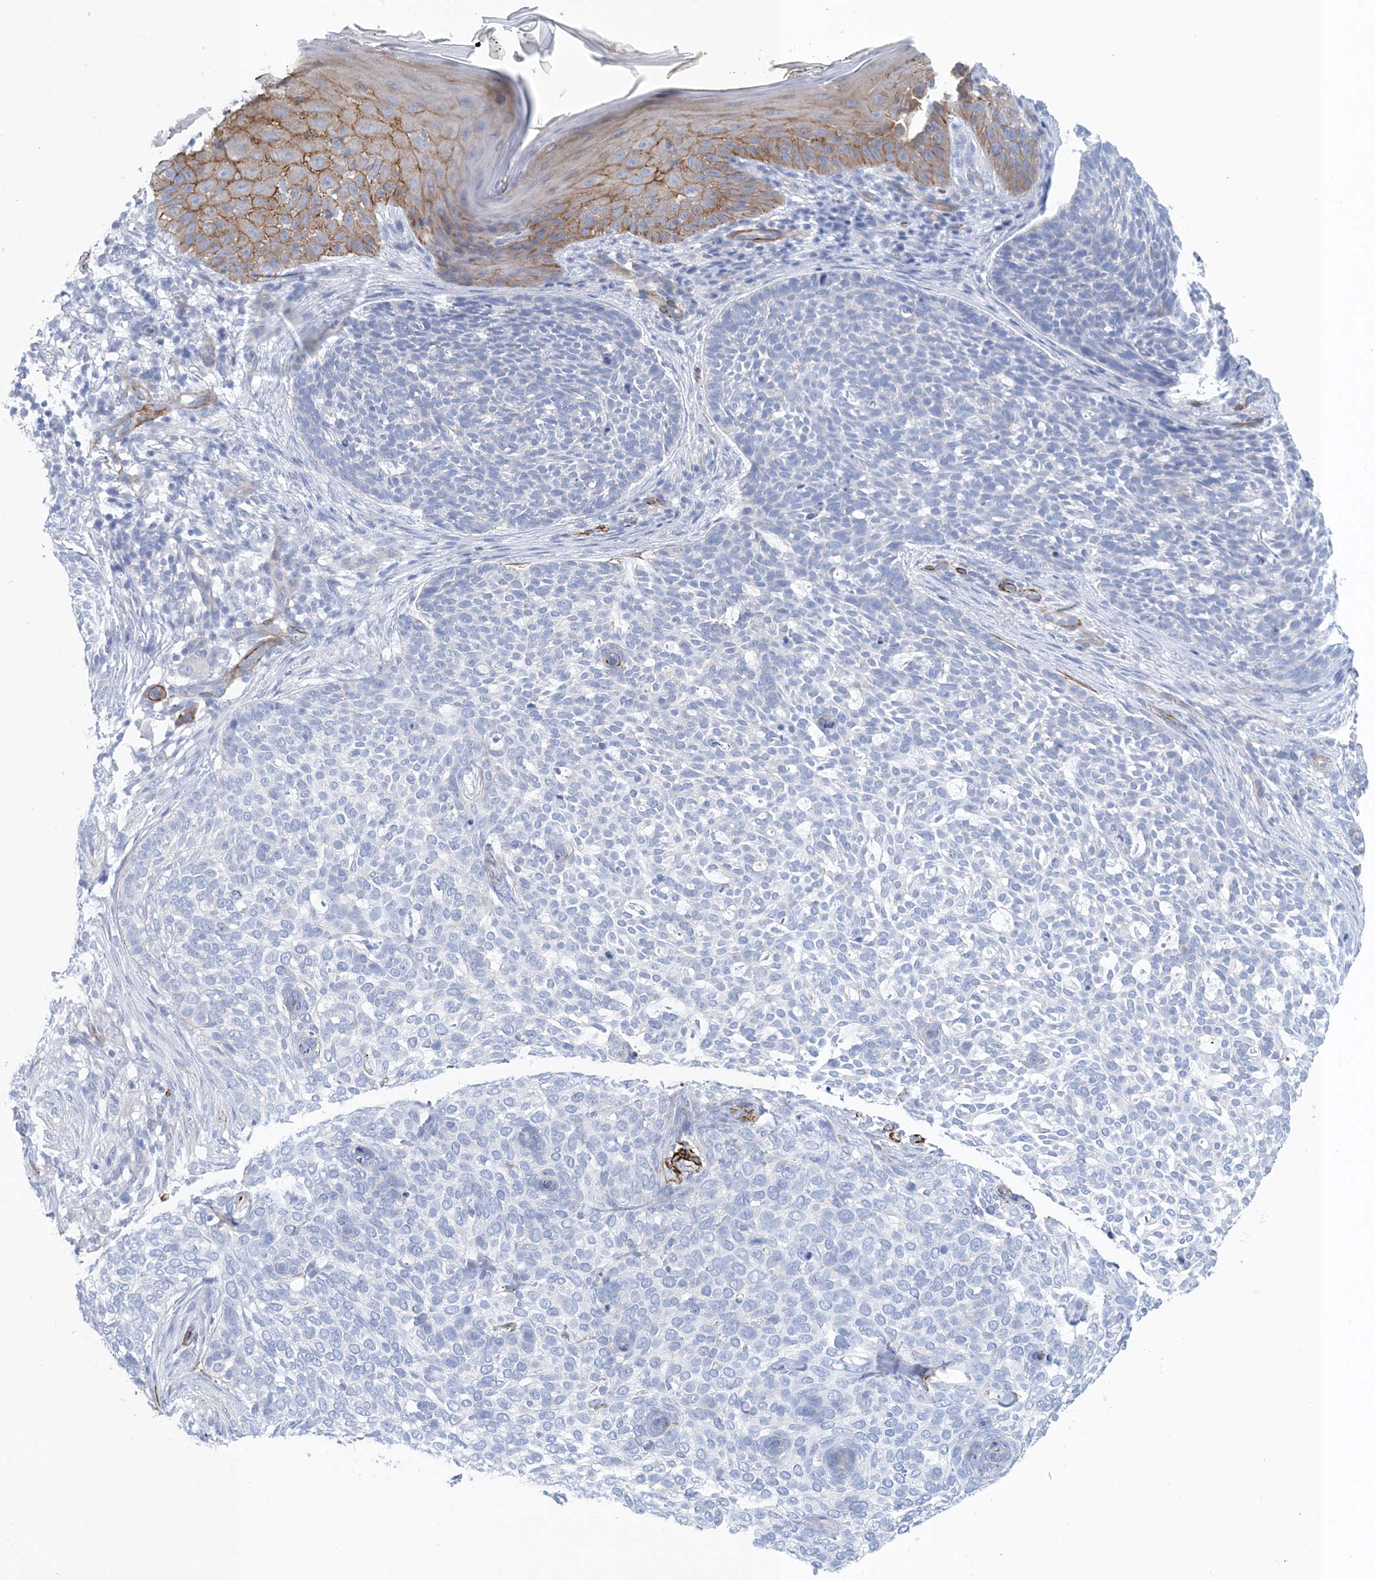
{"staining": {"intensity": "negative", "quantity": "none", "location": "none"}, "tissue": "skin cancer", "cell_type": "Tumor cells", "image_type": "cancer", "snomed": [{"axis": "morphology", "description": "Basal cell carcinoma"}, {"axis": "topography", "description": "Skin"}], "caption": "This is an IHC histopathology image of skin cancer. There is no staining in tumor cells.", "gene": "SHANK1", "patient": {"sex": "female", "age": 64}}